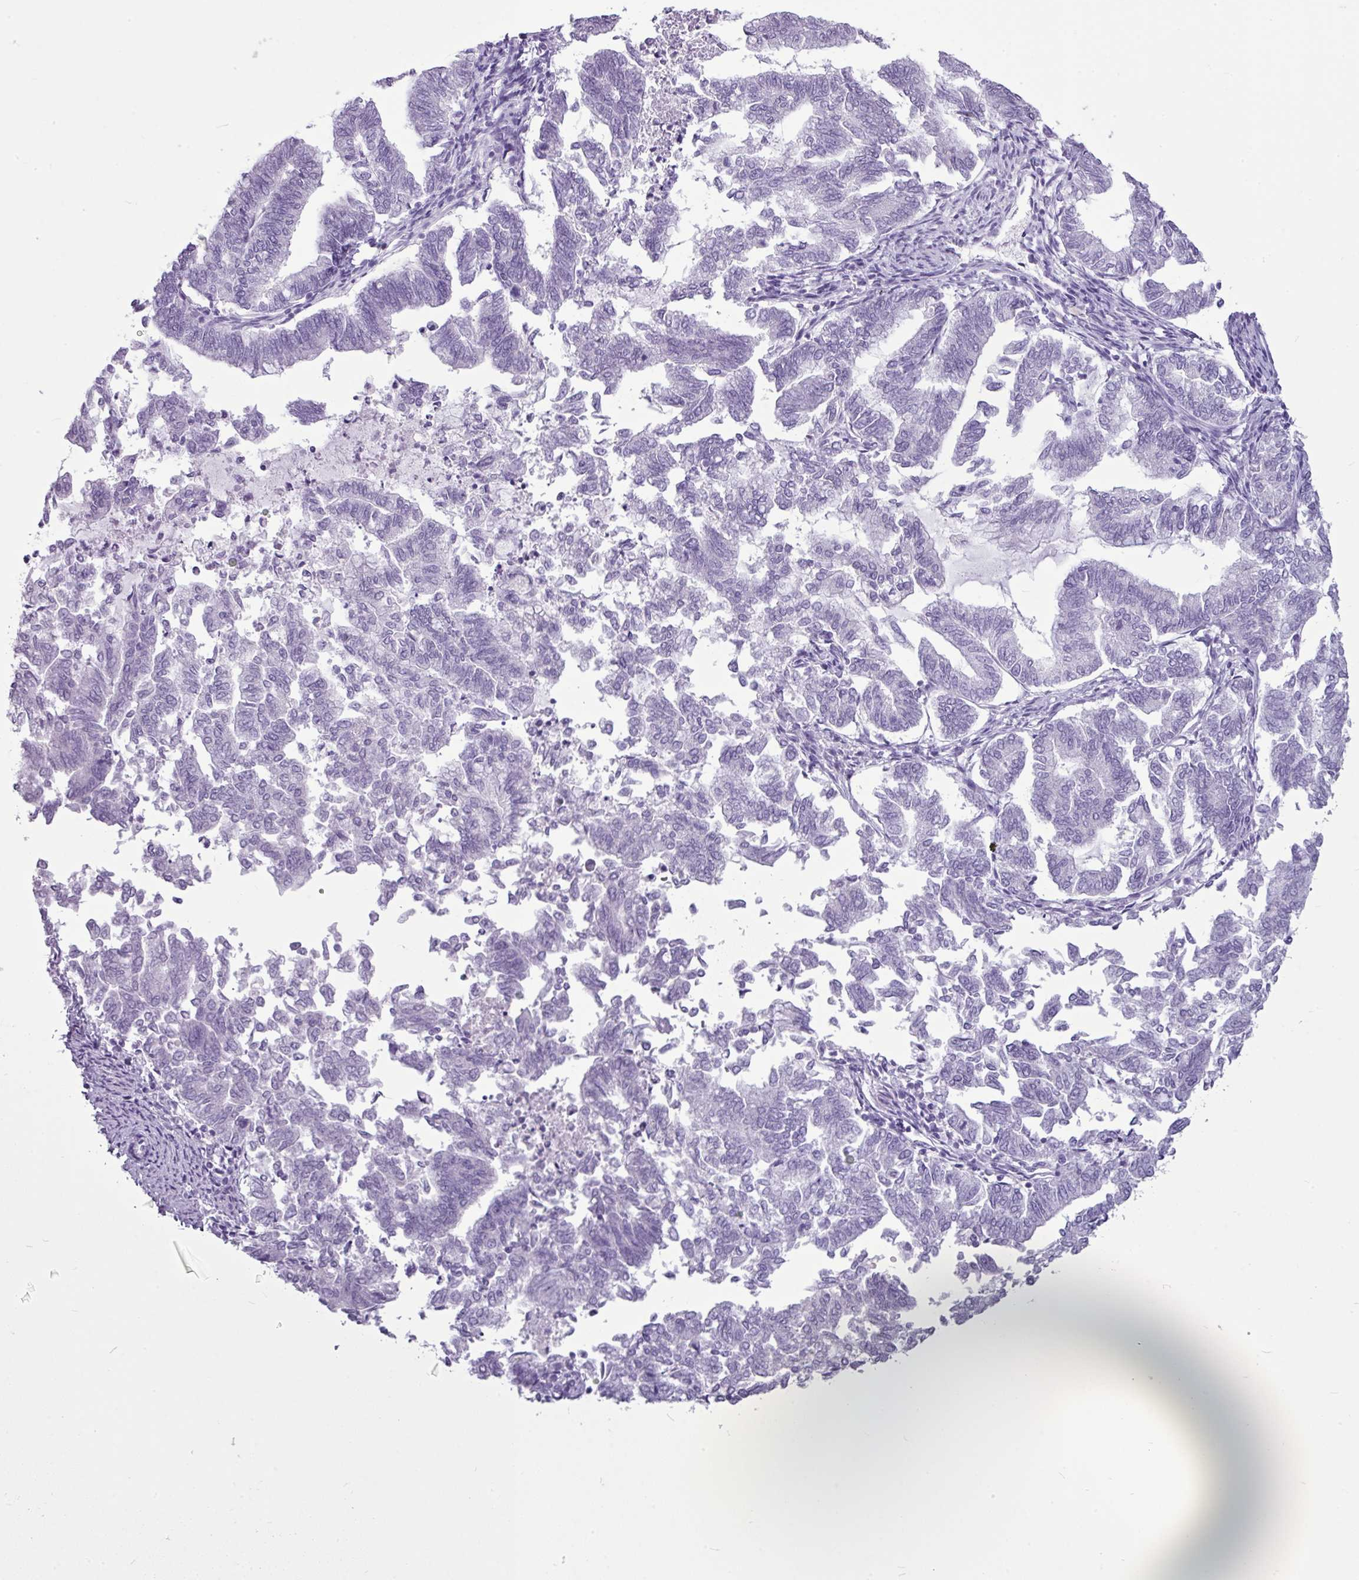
{"staining": {"intensity": "negative", "quantity": "none", "location": "none"}, "tissue": "endometrial cancer", "cell_type": "Tumor cells", "image_type": "cancer", "snomed": [{"axis": "morphology", "description": "Adenocarcinoma, NOS"}, {"axis": "topography", "description": "Endometrium"}], "caption": "Immunohistochemical staining of endometrial cancer (adenocarcinoma) displays no significant staining in tumor cells.", "gene": "AMY2A", "patient": {"sex": "female", "age": 79}}